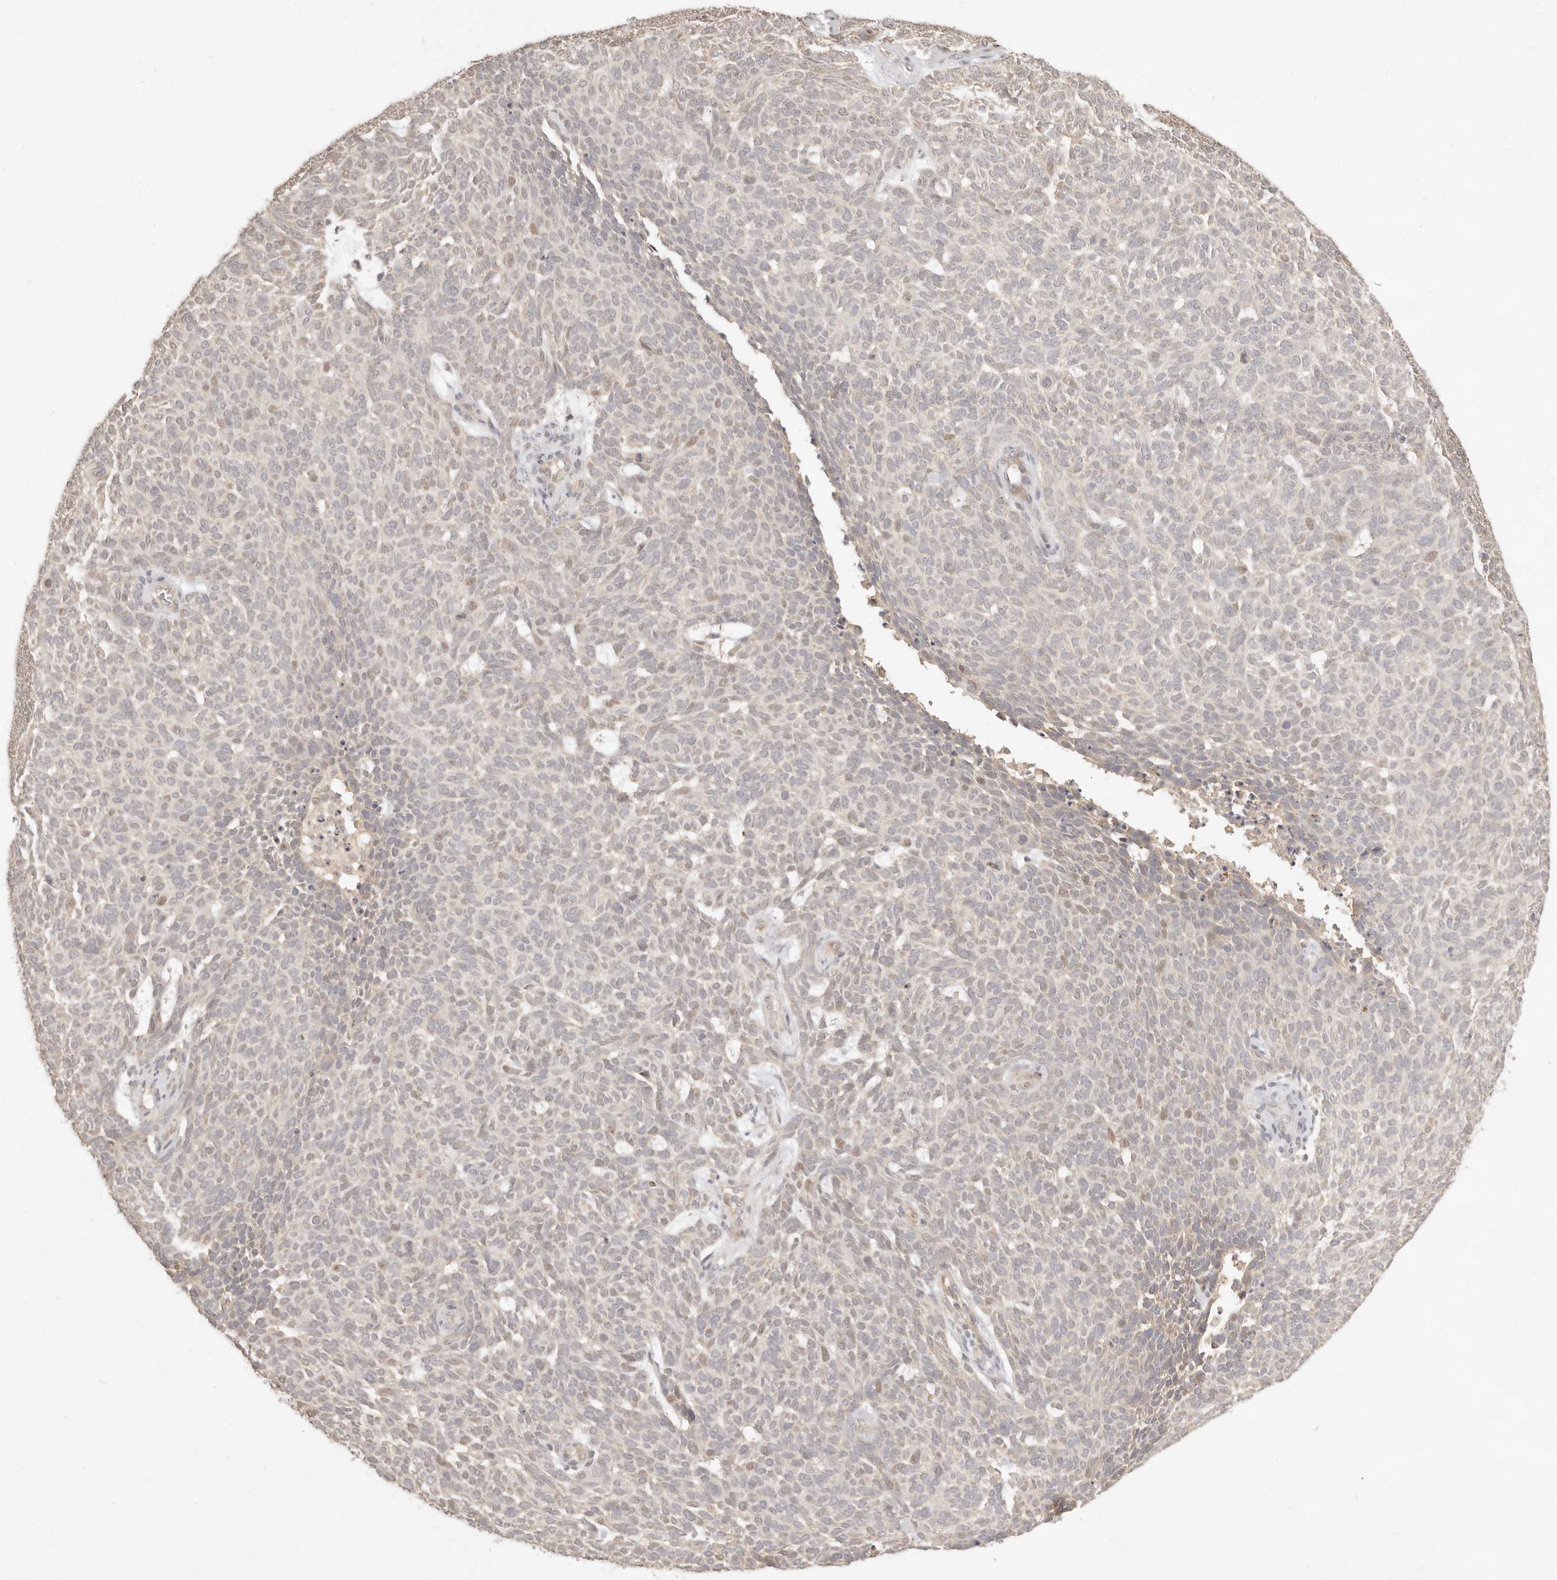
{"staining": {"intensity": "weak", "quantity": "25%-75%", "location": "nuclear"}, "tissue": "skin cancer", "cell_type": "Tumor cells", "image_type": "cancer", "snomed": [{"axis": "morphology", "description": "Squamous cell carcinoma, NOS"}, {"axis": "topography", "description": "Skin"}], "caption": "The immunohistochemical stain shows weak nuclear expression in tumor cells of skin squamous cell carcinoma tissue.", "gene": "MEP1A", "patient": {"sex": "female", "age": 90}}